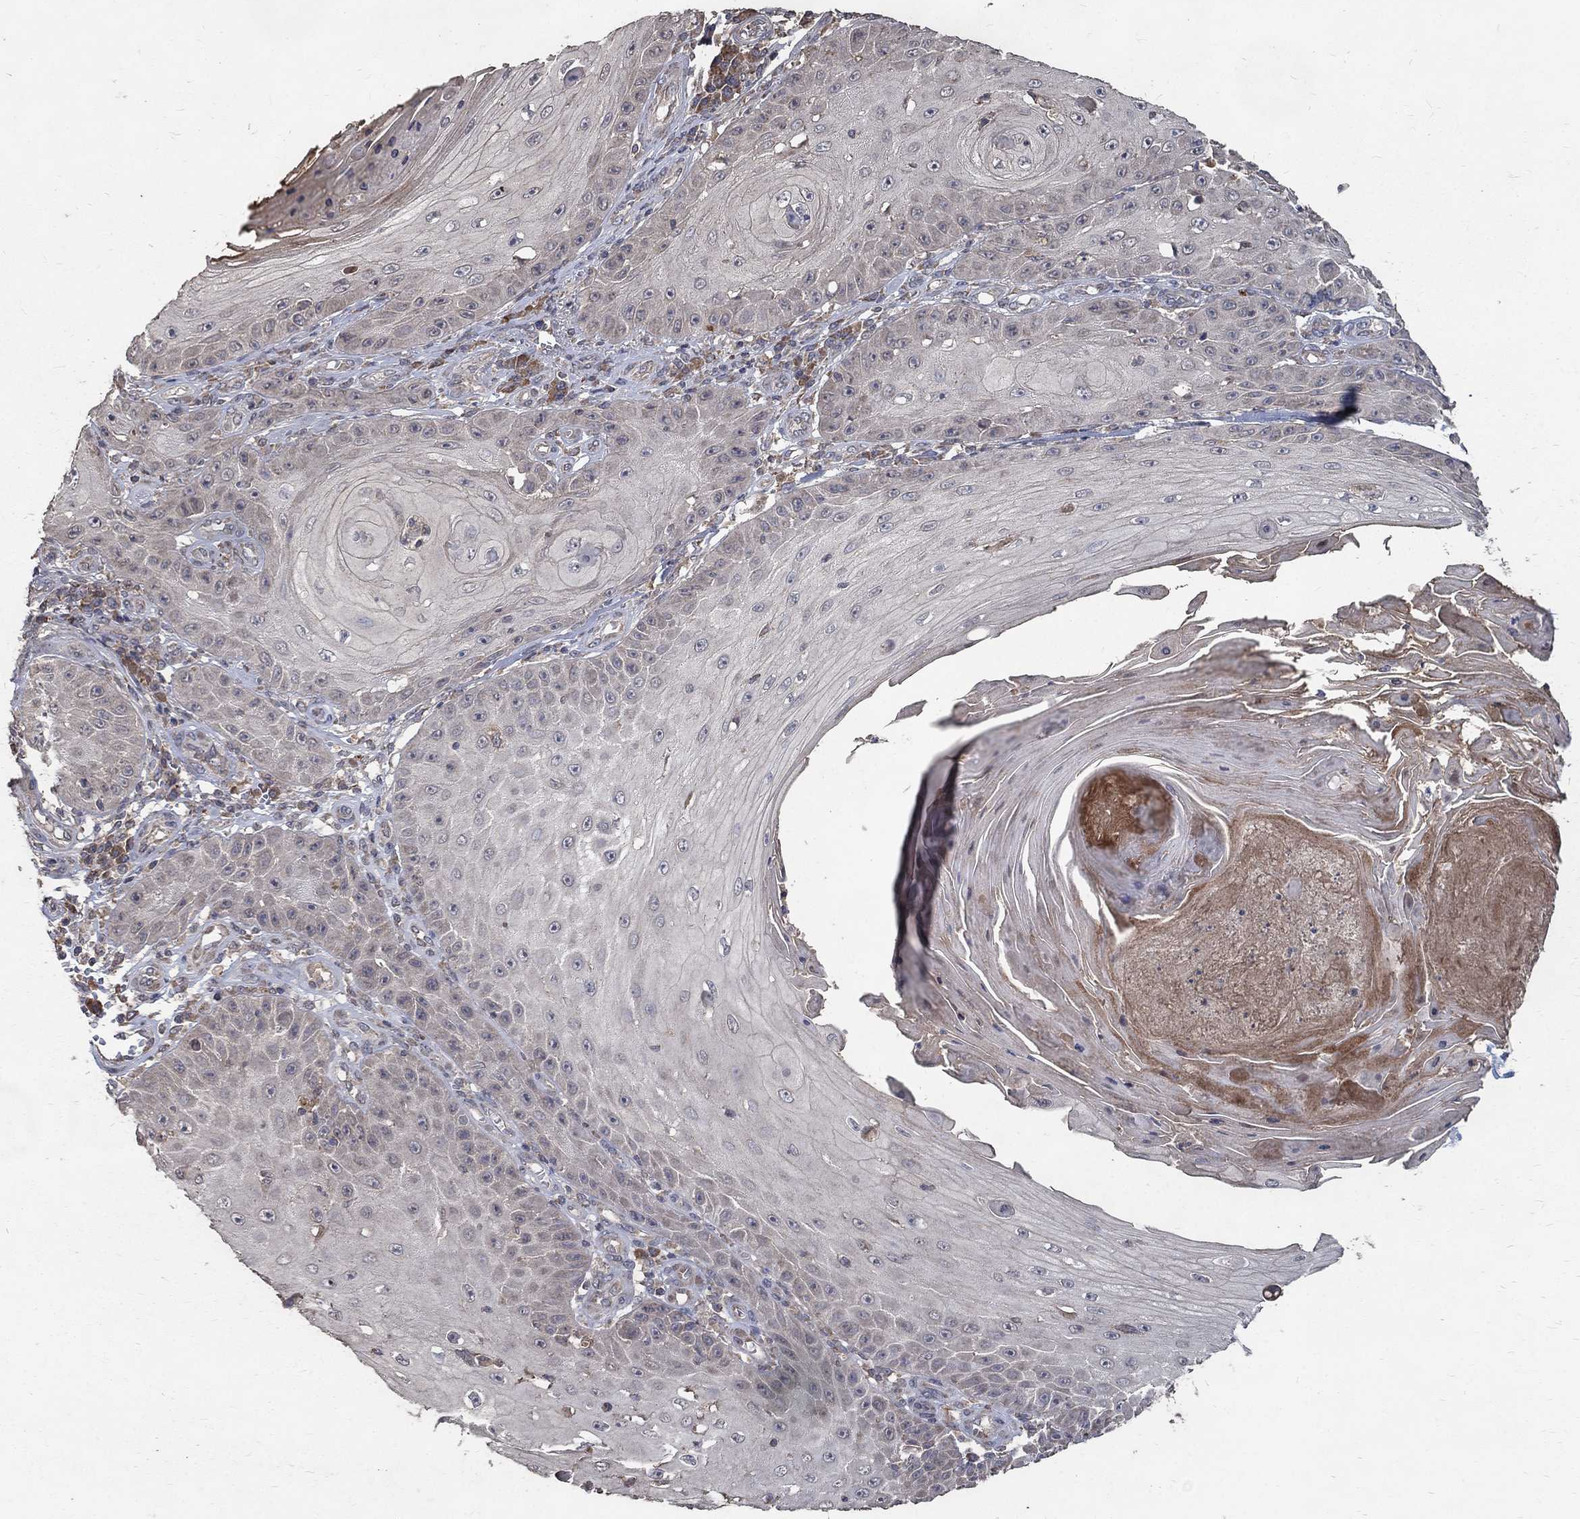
{"staining": {"intensity": "negative", "quantity": "none", "location": "none"}, "tissue": "skin cancer", "cell_type": "Tumor cells", "image_type": "cancer", "snomed": [{"axis": "morphology", "description": "Squamous cell carcinoma, NOS"}, {"axis": "topography", "description": "Skin"}], "caption": "This histopathology image is of skin cancer (squamous cell carcinoma) stained with IHC to label a protein in brown with the nuclei are counter-stained blue. There is no expression in tumor cells.", "gene": "C17orf75", "patient": {"sex": "male", "age": 70}}